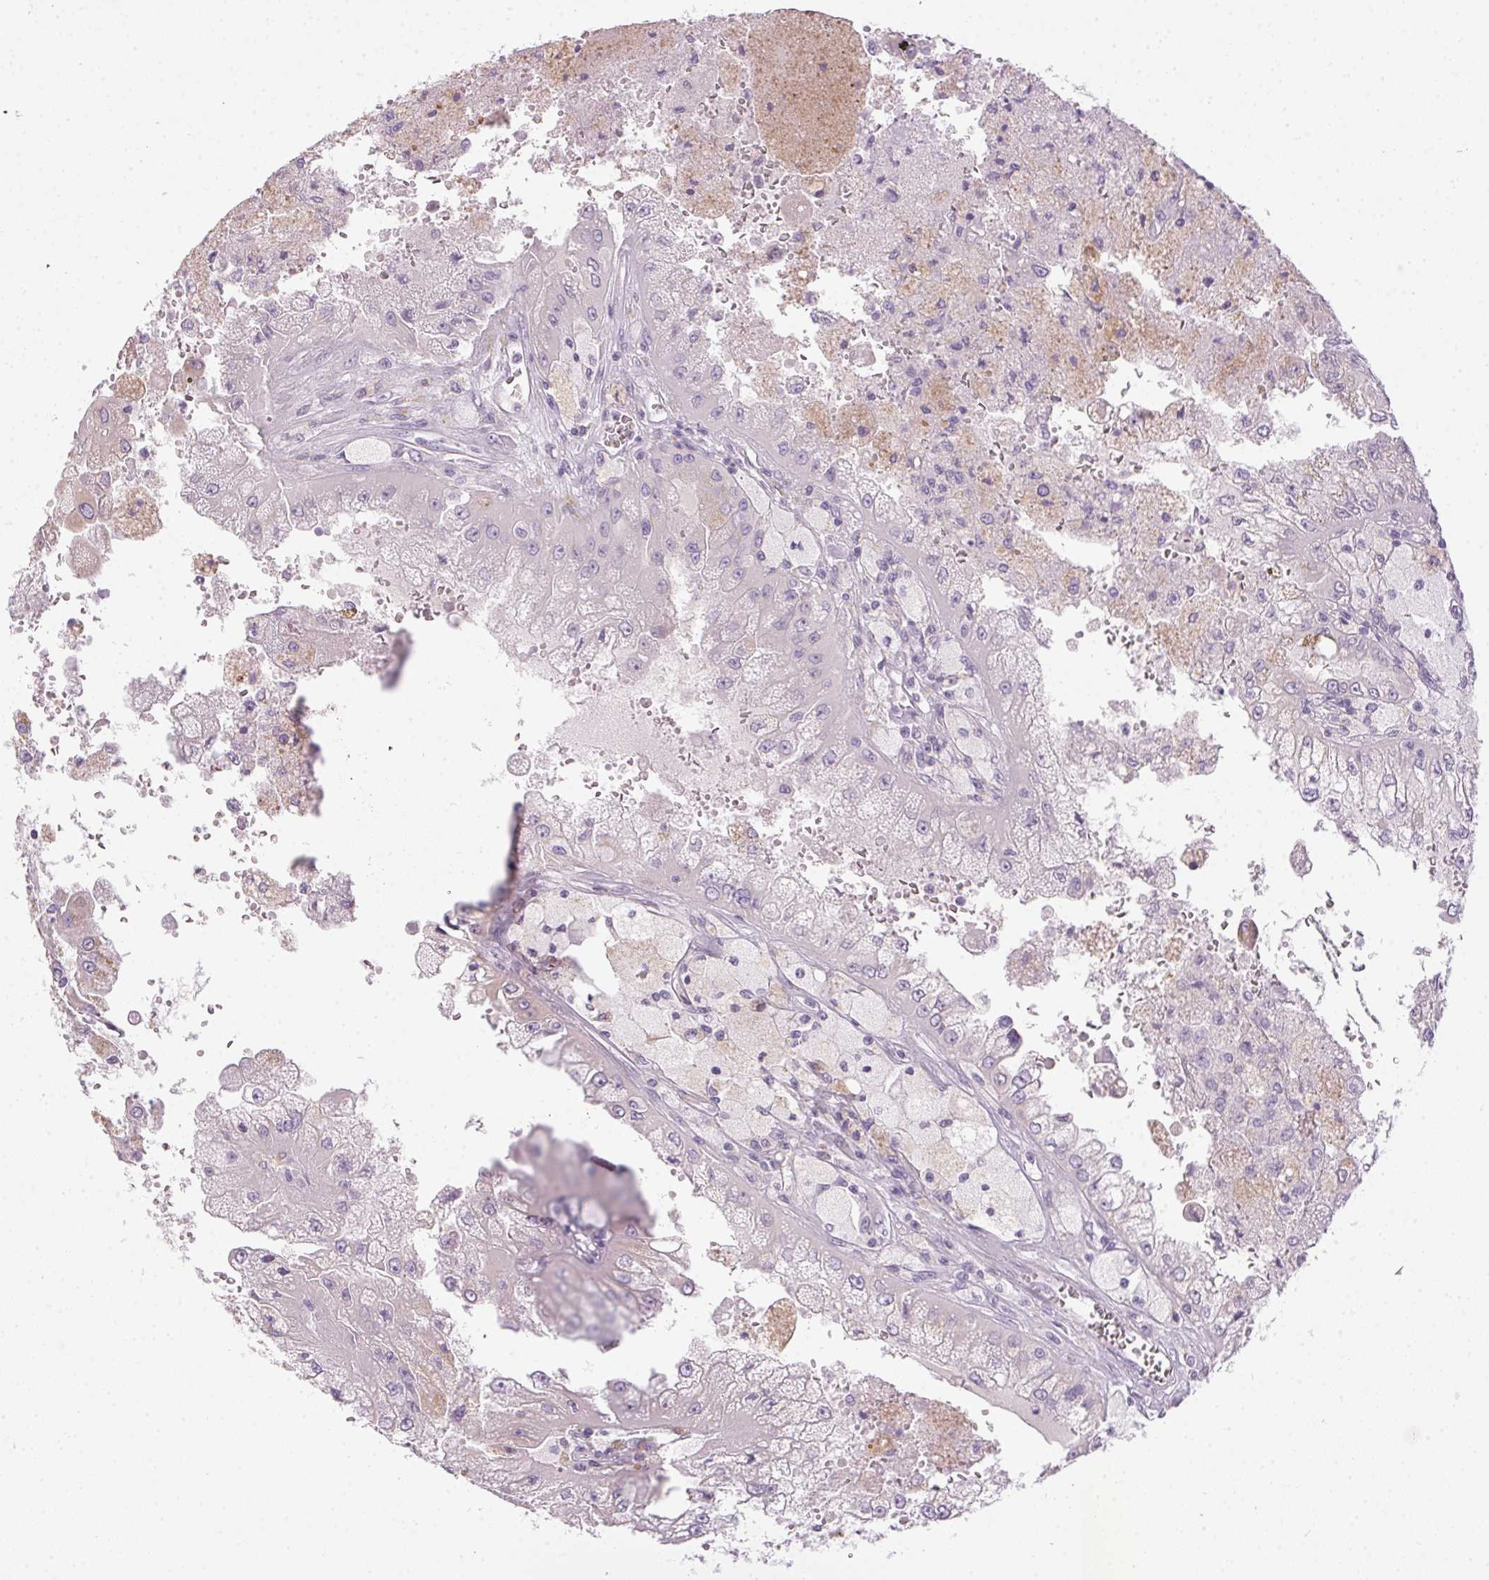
{"staining": {"intensity": "negative", "quantity": "none", "location": "none"}, "tissue": "renal cancer", "cell_type": "Tumor cells", "image_type": "cancer", "snomed": [{"axis": "morphology", "description": "Adenocarcinoma, NOS"}, {"axis": "topography", "description": "Kidney"}], "caption": "Immunohistochemistry (IHC) photomicrograph of adenocarcinoma (renal) stained for a protein (brown), which exhibits no expression in tumor cells. (Brightfield microscopy of DAB immunohistochemistry (IHC) at high magnification).", "gene": "POPDC2", "patient": {"sex": "male", "age": 58}}